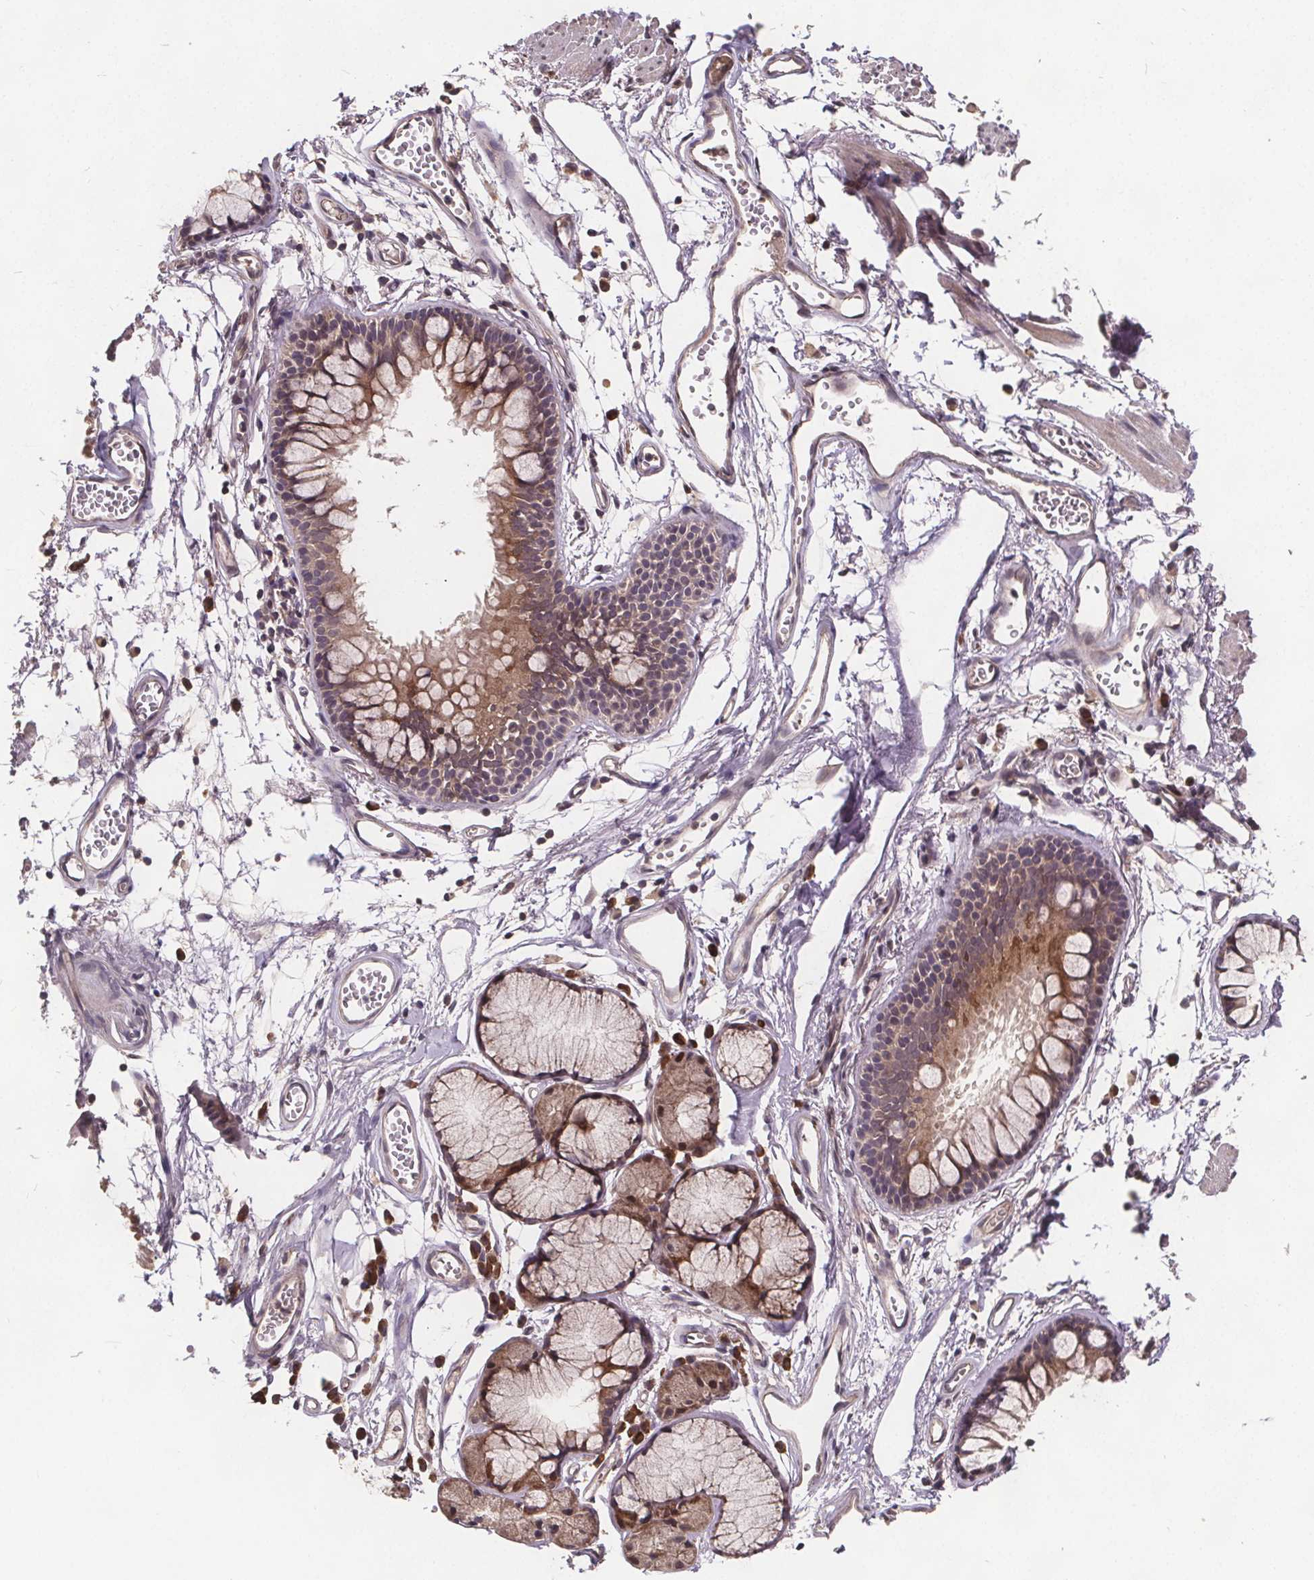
{"staining": {"intensity": "negative", "quantity": "none", "location": "none"}, "tissue": "adipose tissue", "cell_type": "Adipocytes", "image_type": "normal", "snomed": [{"axis": "morphology", "description": "Normal tissue, NOS"}, {"axis": "topography", "description": "Cartilage tissue"}, {"axis": "topography", "description": "Bronchus"}], "caption": "A high-resolution micrograph shows immunohistochemistry staining of benign adipose tissue, which demonstrates no significant expression in adipocytes.", "gene": "USP9X", "patient": {"sex": "female", "age": 79}}